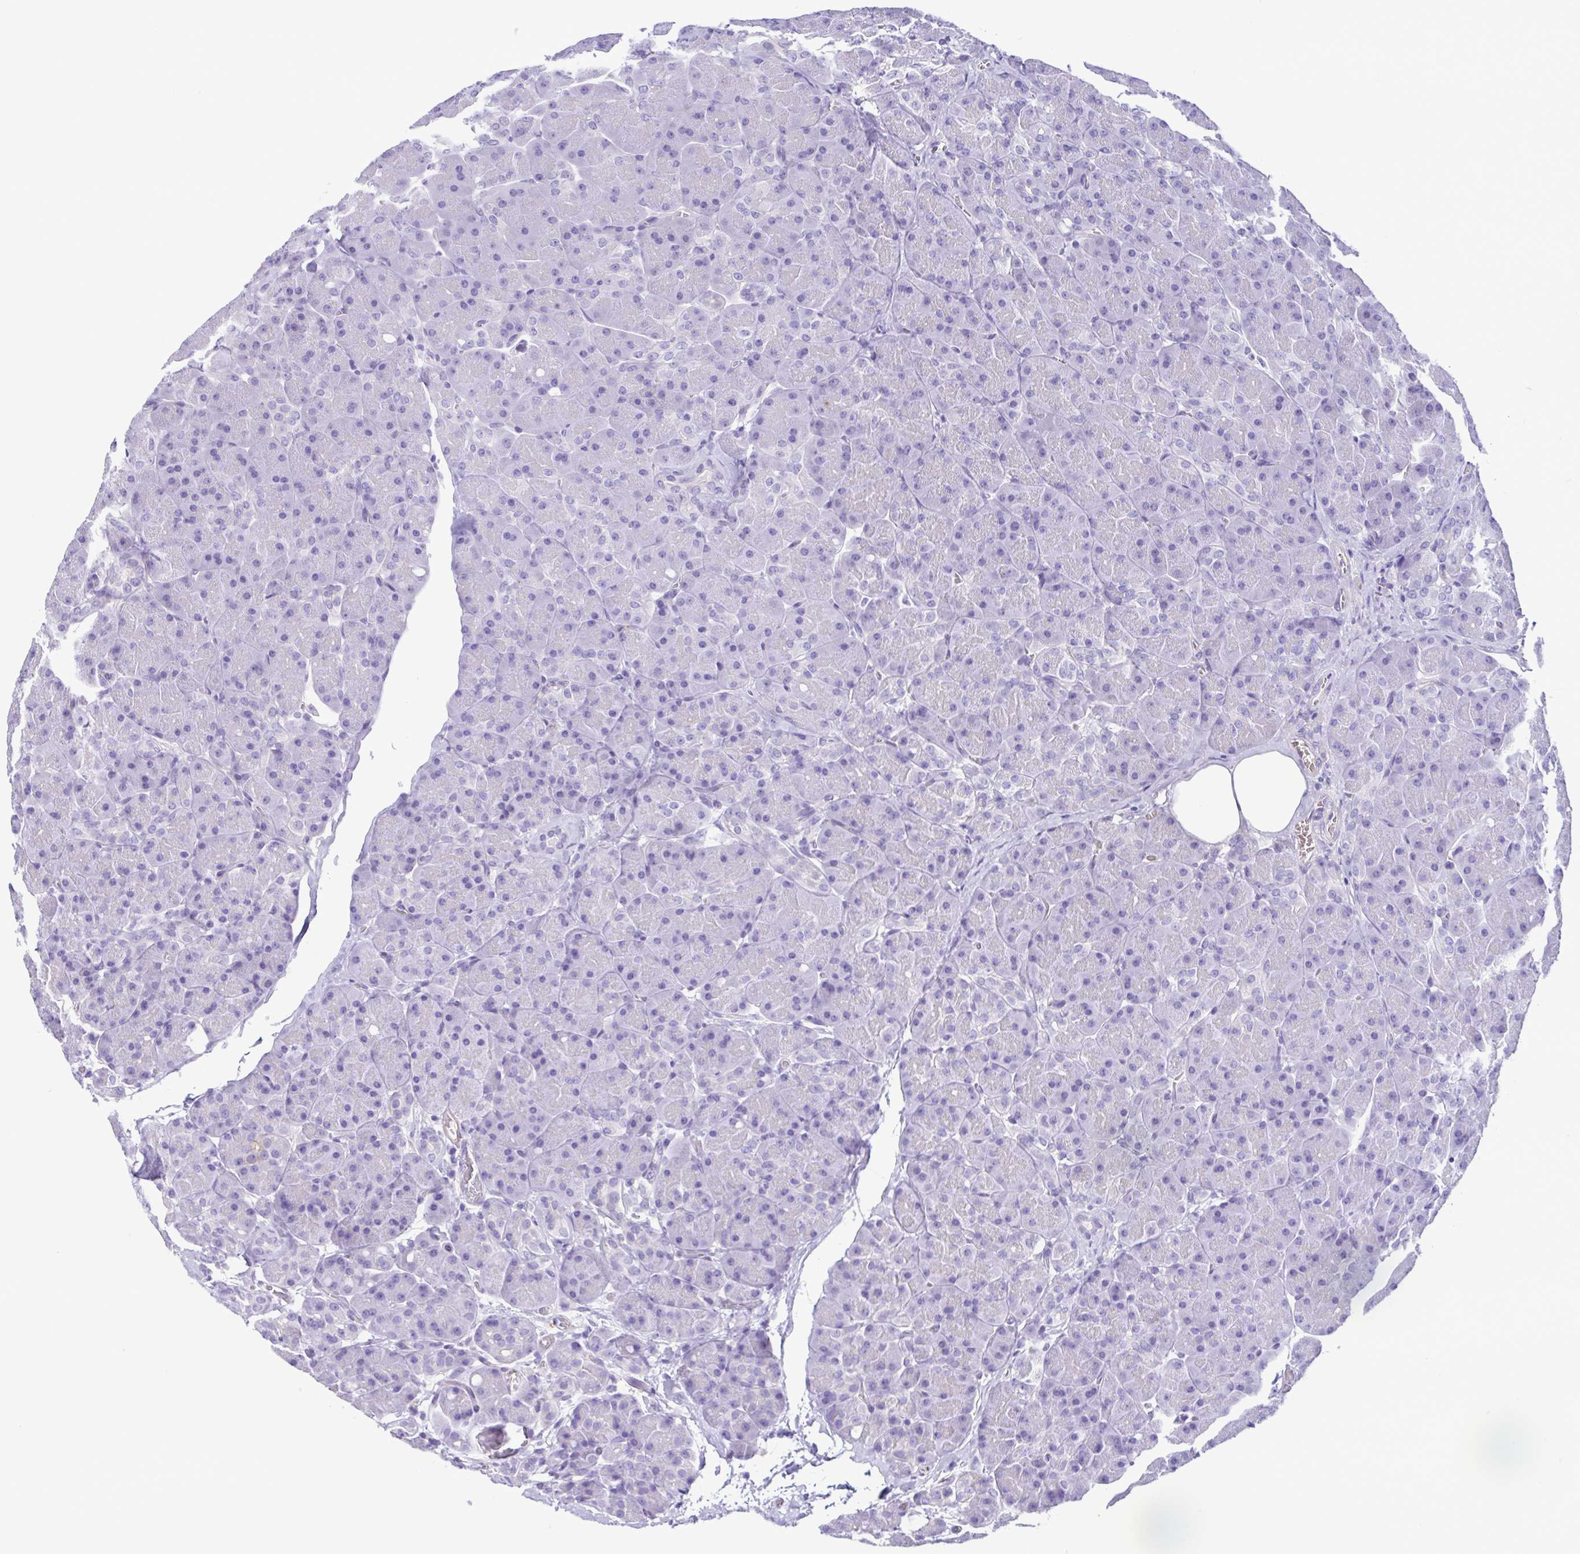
{"staining": {"intensity": "negative", "quantity": "none", "location": "none"}, "tissue": "pancreas", "cell_type": "Exocrine glandular cells", "image_type": "normal", "snomed": [{"axis": "morphology", "description": "Normal tissue, NOS"}, {"axis": "topography", "description": "Pancreas"}], "caption": "A histopathology image of human pancreas is negative for staining in exocrine glandular cells.", "gene": "CYP11B1", "patient": {"sex": "male", "age": 55}}